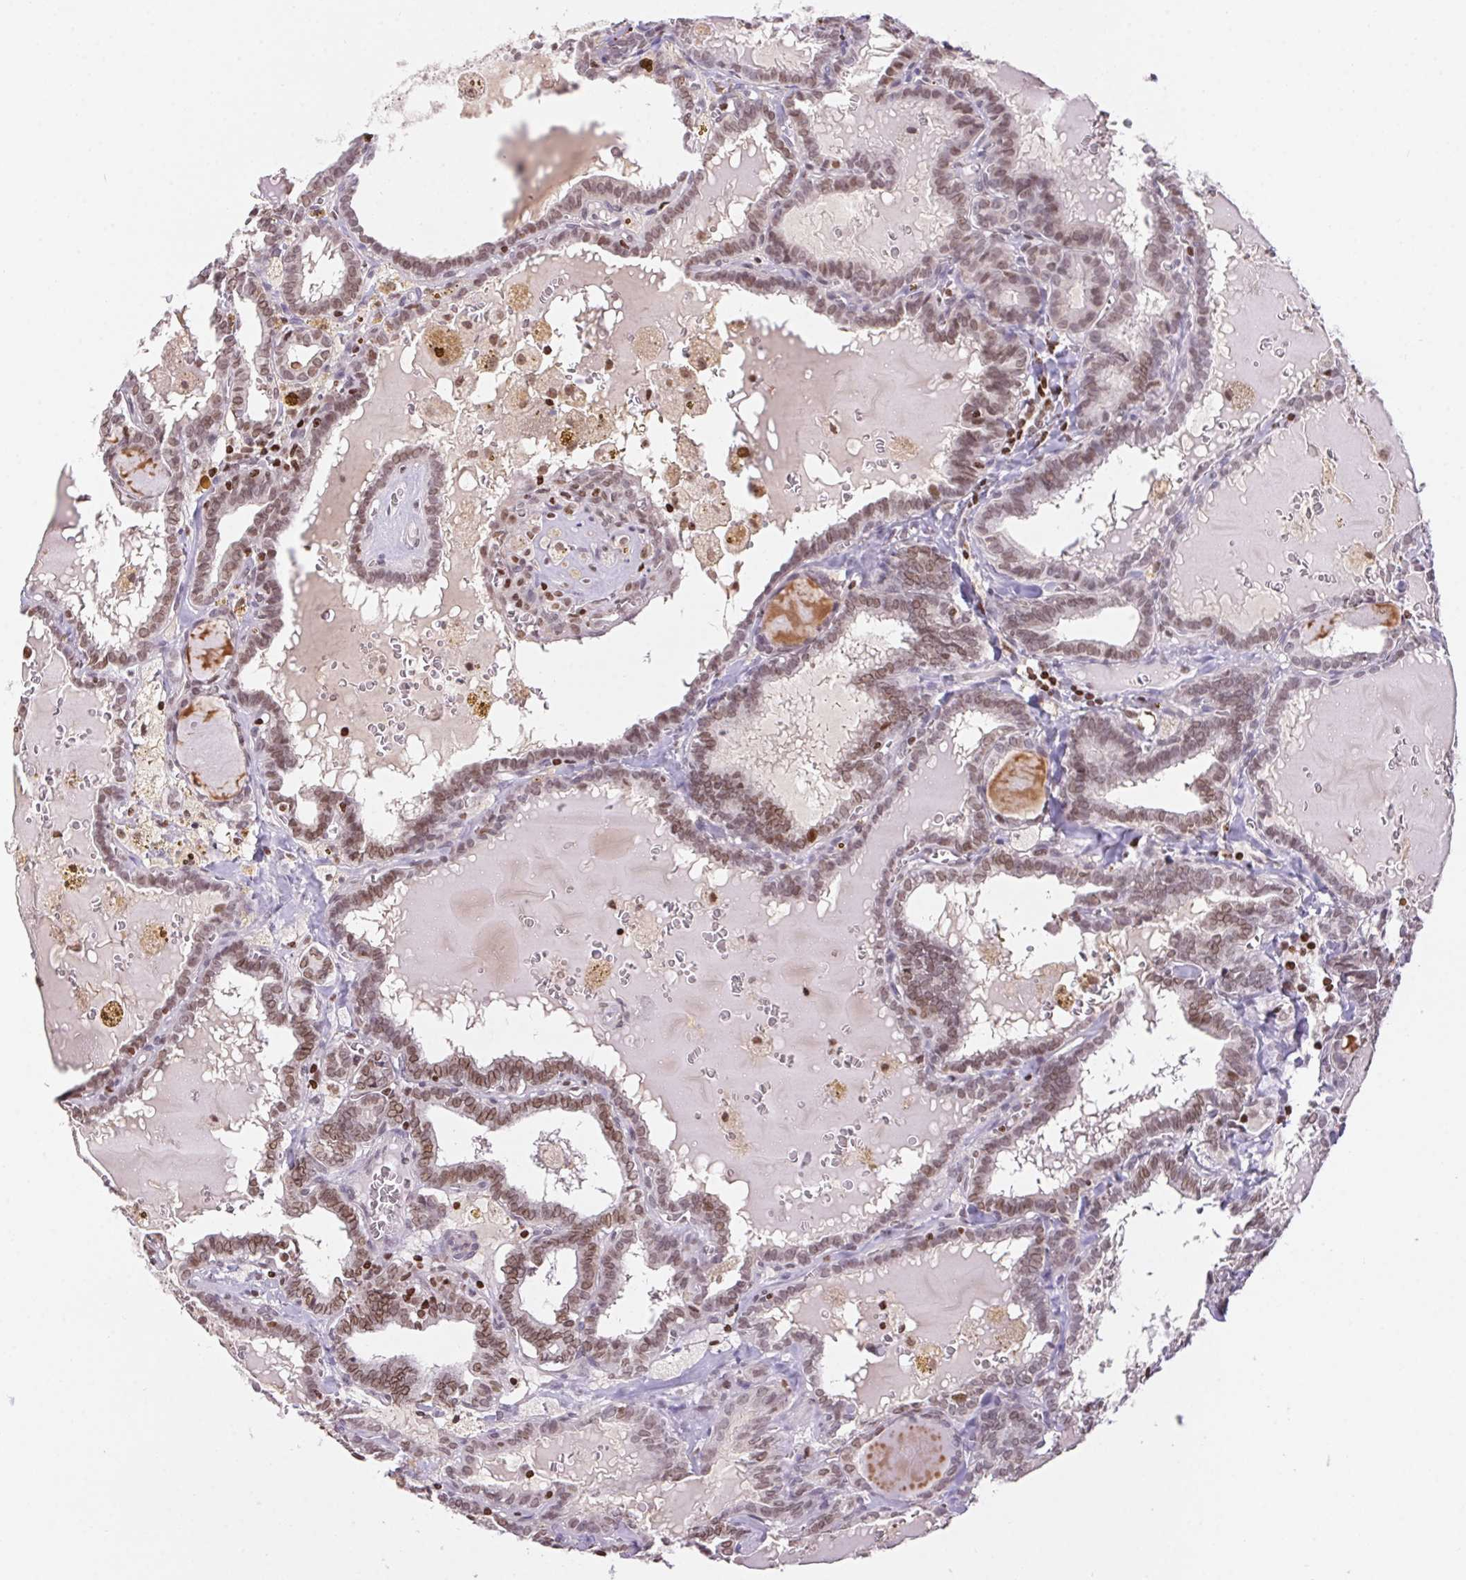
{"staining": {"intensity": "moderate", "quantity": ">75%", "location": "cytoplasmic/membranous,nuclear"}, "tissue": "thyroid cancer", "cell_type": "Tumor cells", "image_type": "cancer", "snomed": [{"axis": "morphology", "description": "Papillary adenocarcinoma, NOS"}, {"axis": "topography", "description": "Thyroid gland"}], "caption": "This is a photomicrograph of immunohistochemistry staining of thyroid cancer, which shows moderate staining in the cytoplasmic/membranous and nuclear of tumor cells.", "gene": "POLD3", "patient": {"sex": "female", "age": 39}}